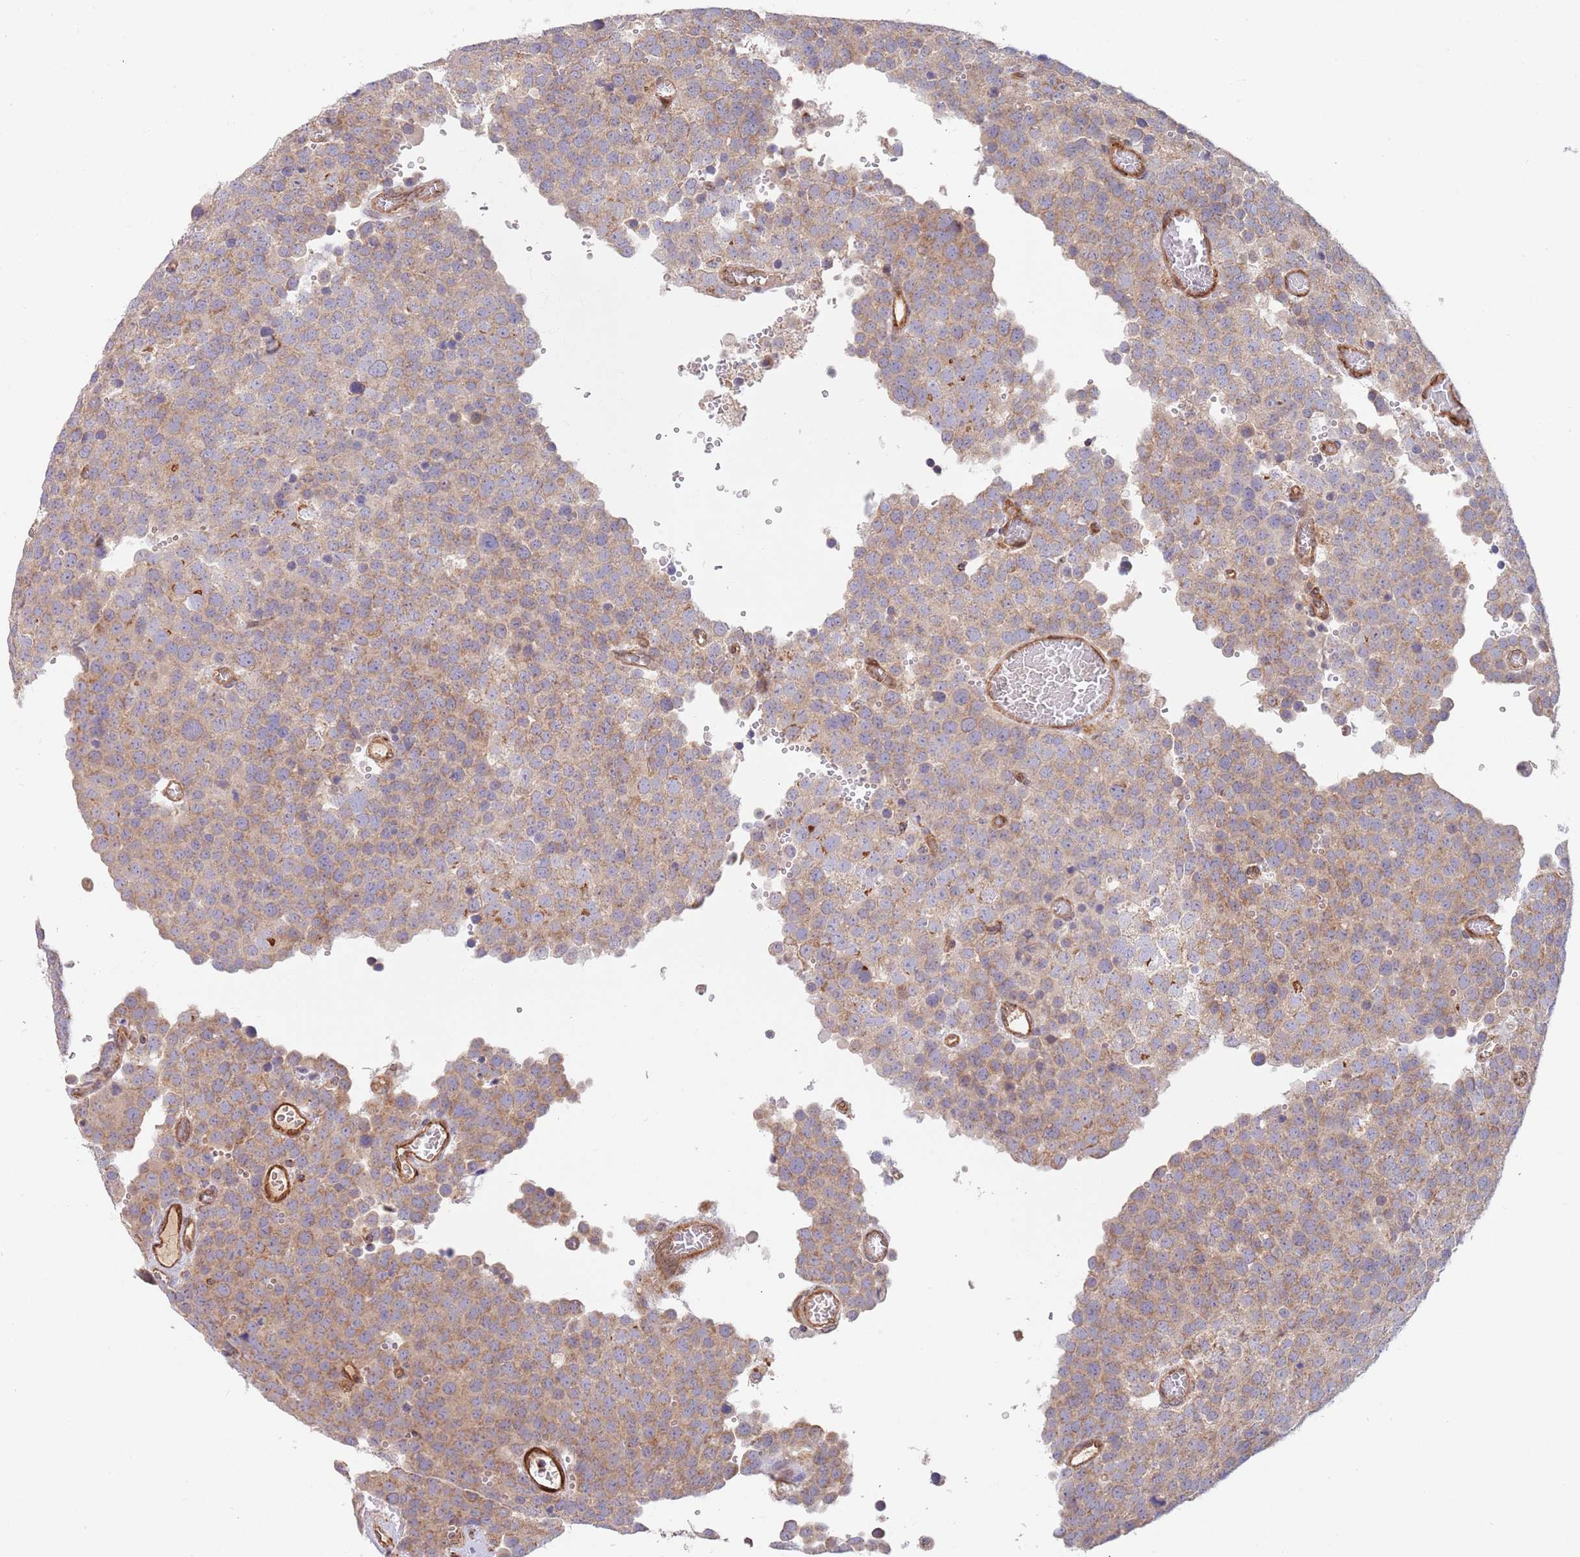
{"staining": {"intensity": "weak", "quantity": ">75%", "location": "cytoplasmic/membranous"}, "tissue": "testis cancer", "cell_type": "Tumor cells", "image_type": "cancer", "snomed": [{"axis": "morphology", "description": "Normal tissue, NOS"}, {"axis": "morphology", "description": "Seminoma, NOS"}, {"axis": "topography", "description": "Testis"}], "caption": "Approximately >75% of tumor cells in human testis seminoma reveal weak cytoplasmic/membranous protein expression as visualized by brown immunohistochemical staining.", "gene": "GUK1", "patient": {"sex": "male", "age": 71}}